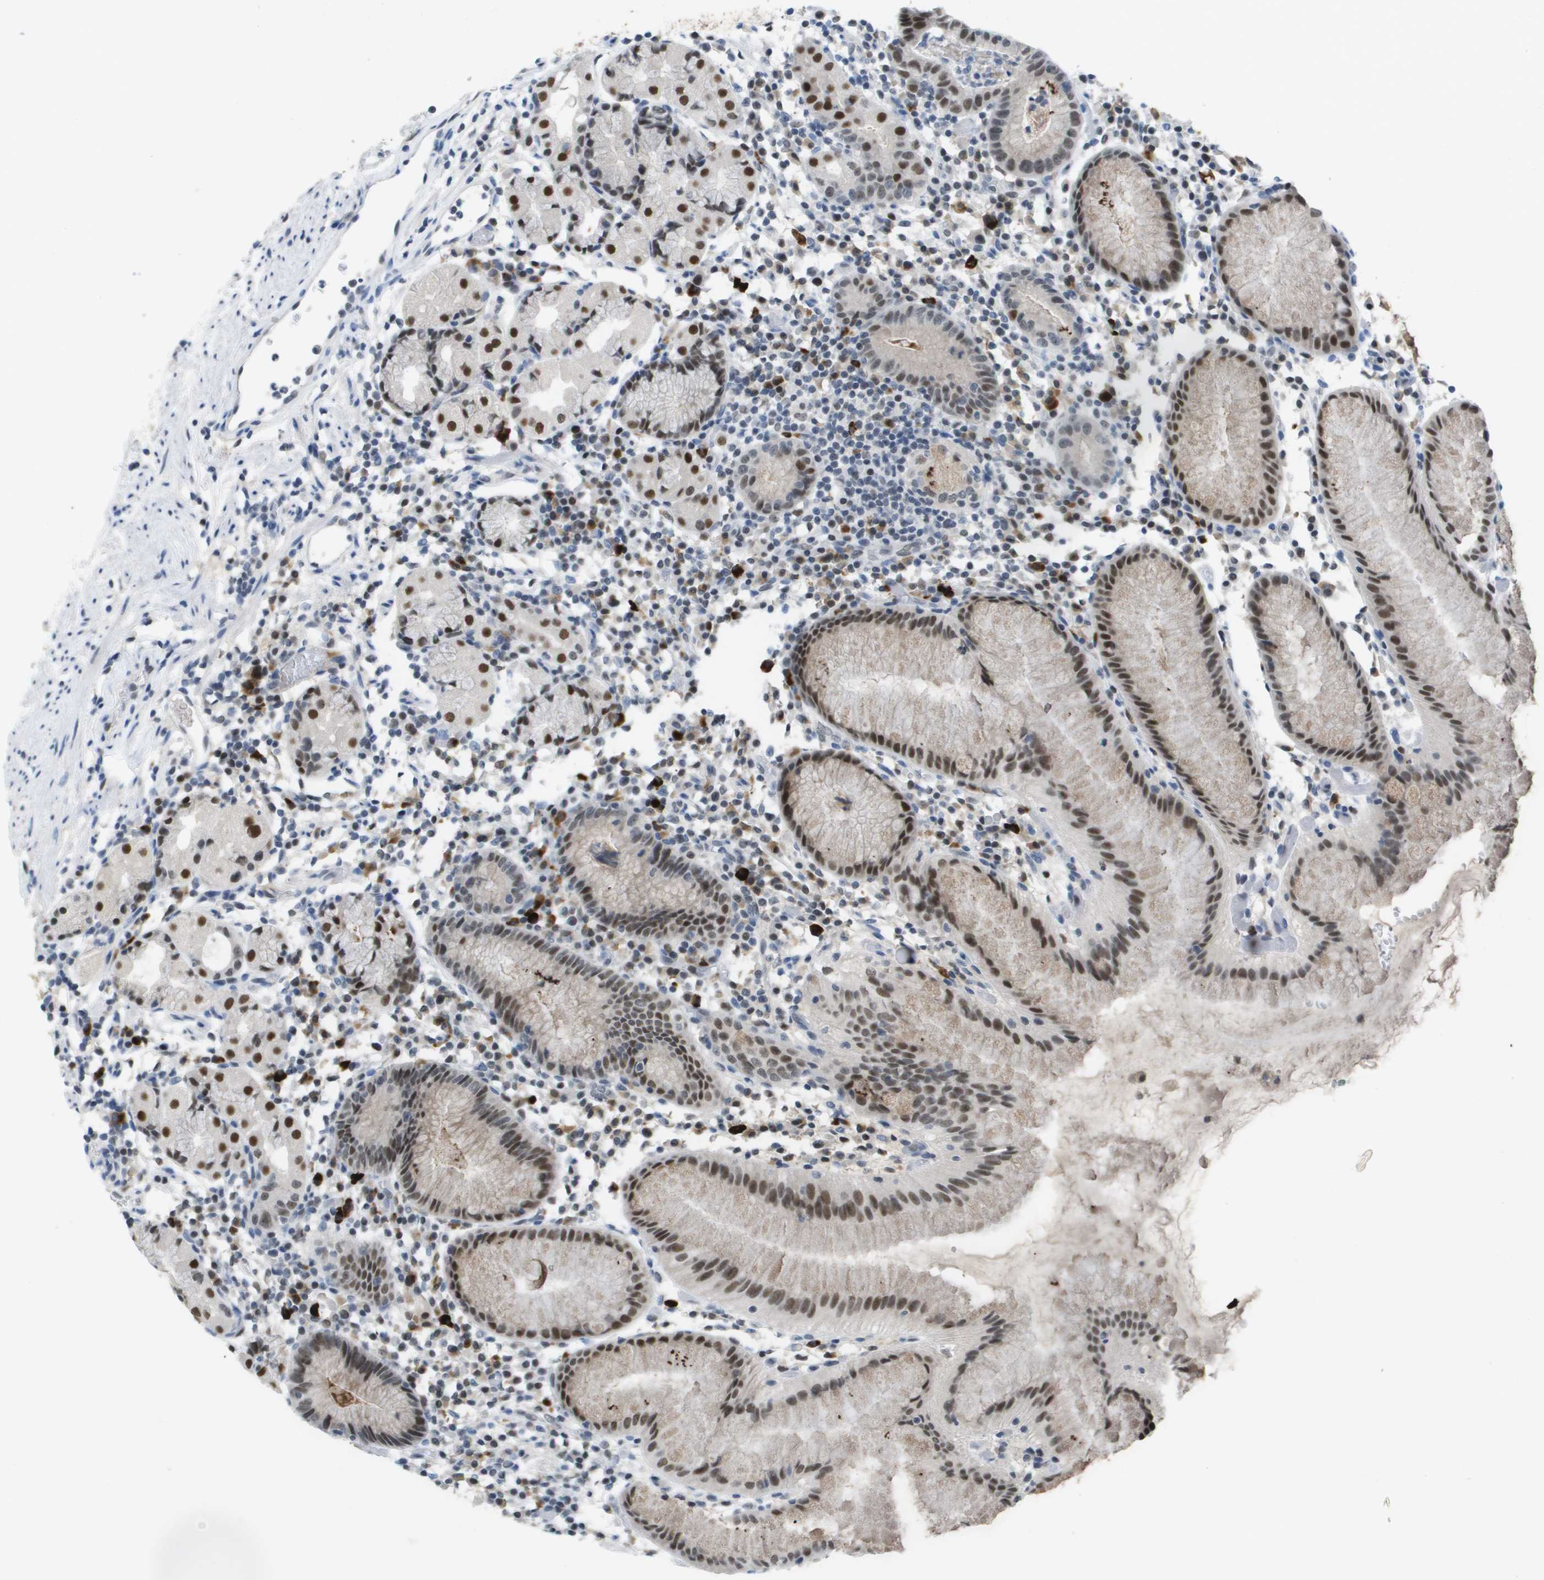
{"staining": {"intensity": "strong", "quantity": "25%-75%", "location": "nuclear"}, "tissue": "stomach", "cell_type": "Glandular cells", "image_type": "normal", "snomed": [{"axis": "morphology", "description": "Normal tissue, NOS"}, {"axis": "topography", "description": "Stomach"}, {"axis": "topography", "description": "Stomach, lower"}], "caption": "Approximately 25%-75% of glandular cells in benign stomach display strong nuclear protein staining as visualized by brown immunohistochemical staining.", "gene": "TP53RK", "patient": {"sex": "female", "age": 75}}